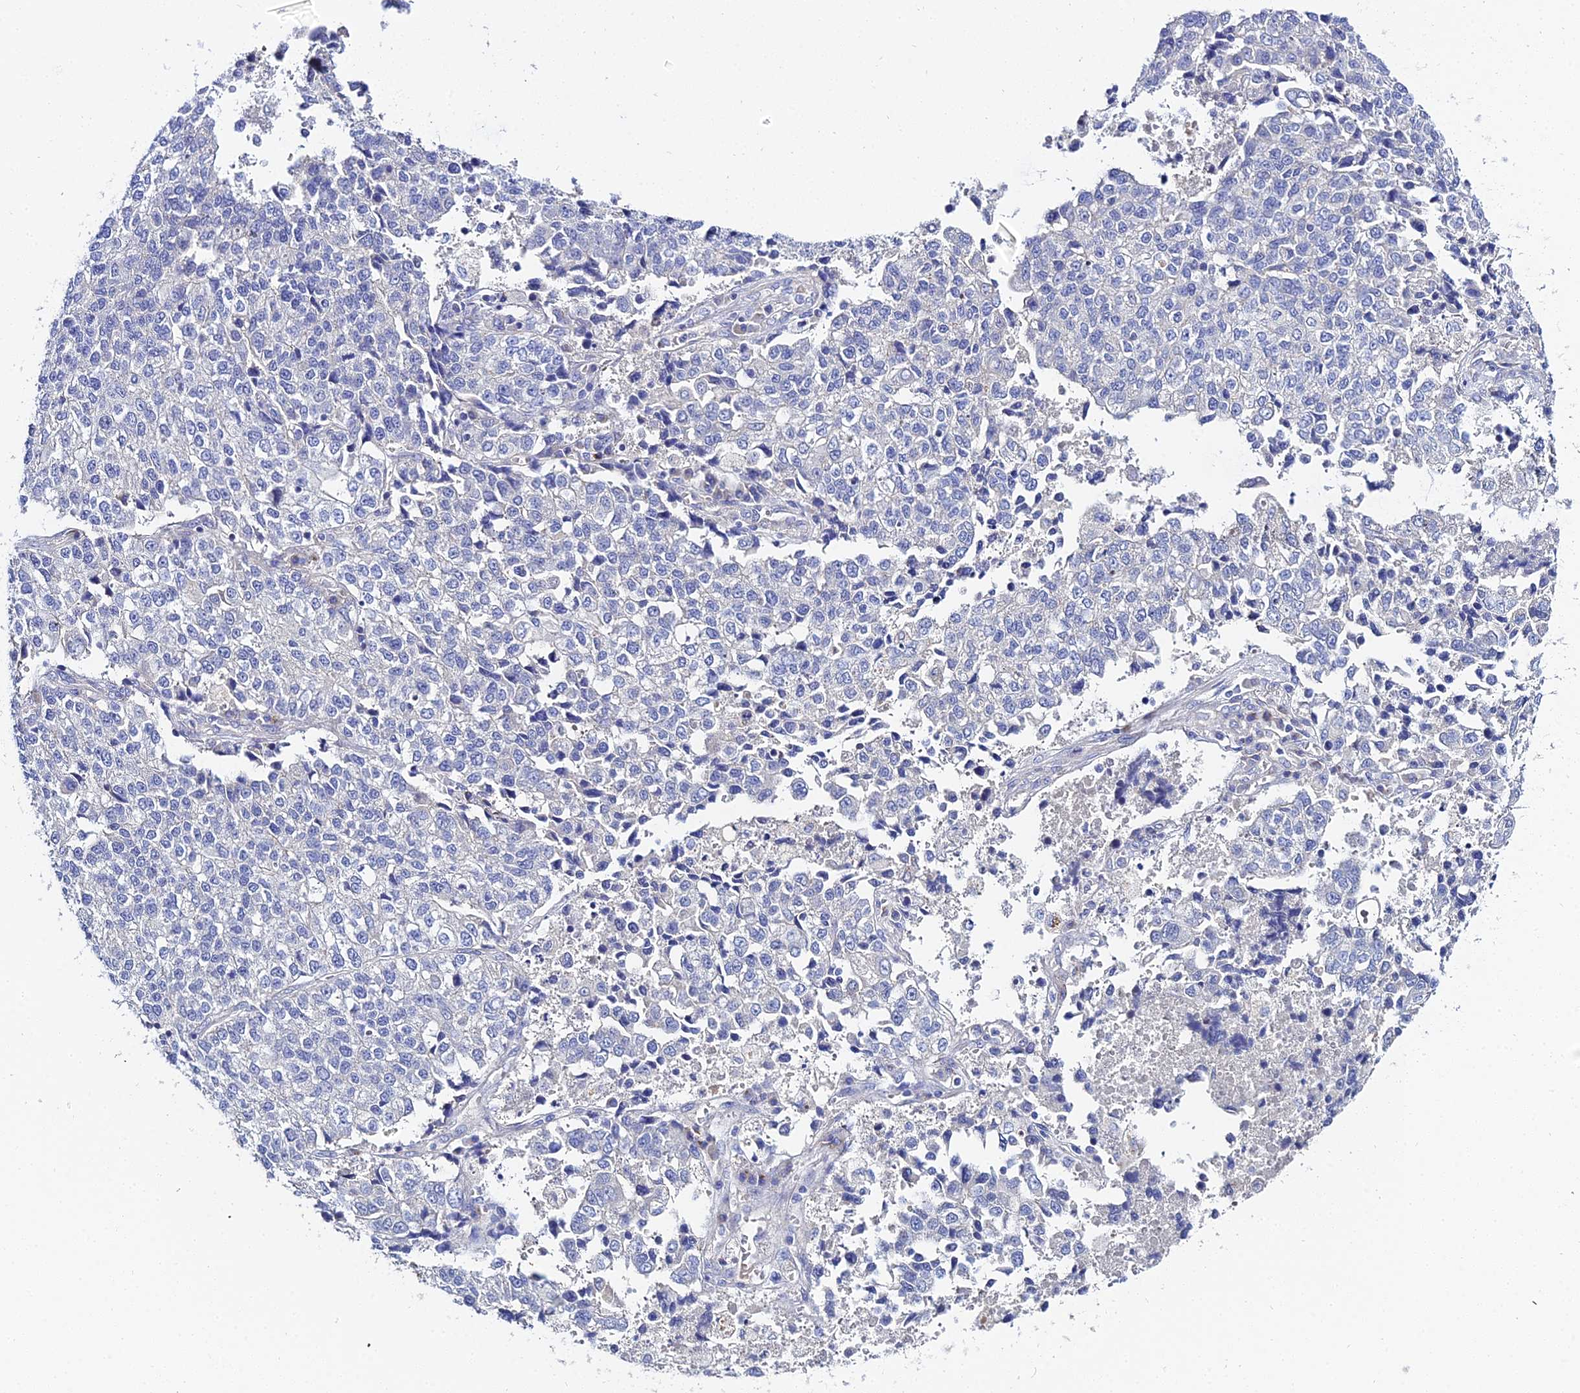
{"staining": {"intensity": "negative", "quantity": "none", "location": "none"}, "tissue": "lung cancer", "cell_type": "Tumor cells", "image_type": "cancer", "snomed": [{"axis": "morphology", "description": "Adenocarcinoma, NOS"}, {"axis": "topography", "description": "Lung"}], "caption": "The histopathology image exhibits no significant expression in tumor cells of adenocarcinoma (lung).", "gene": "APOBEC3H", "patient": {"sex": "male", "age": 49}}